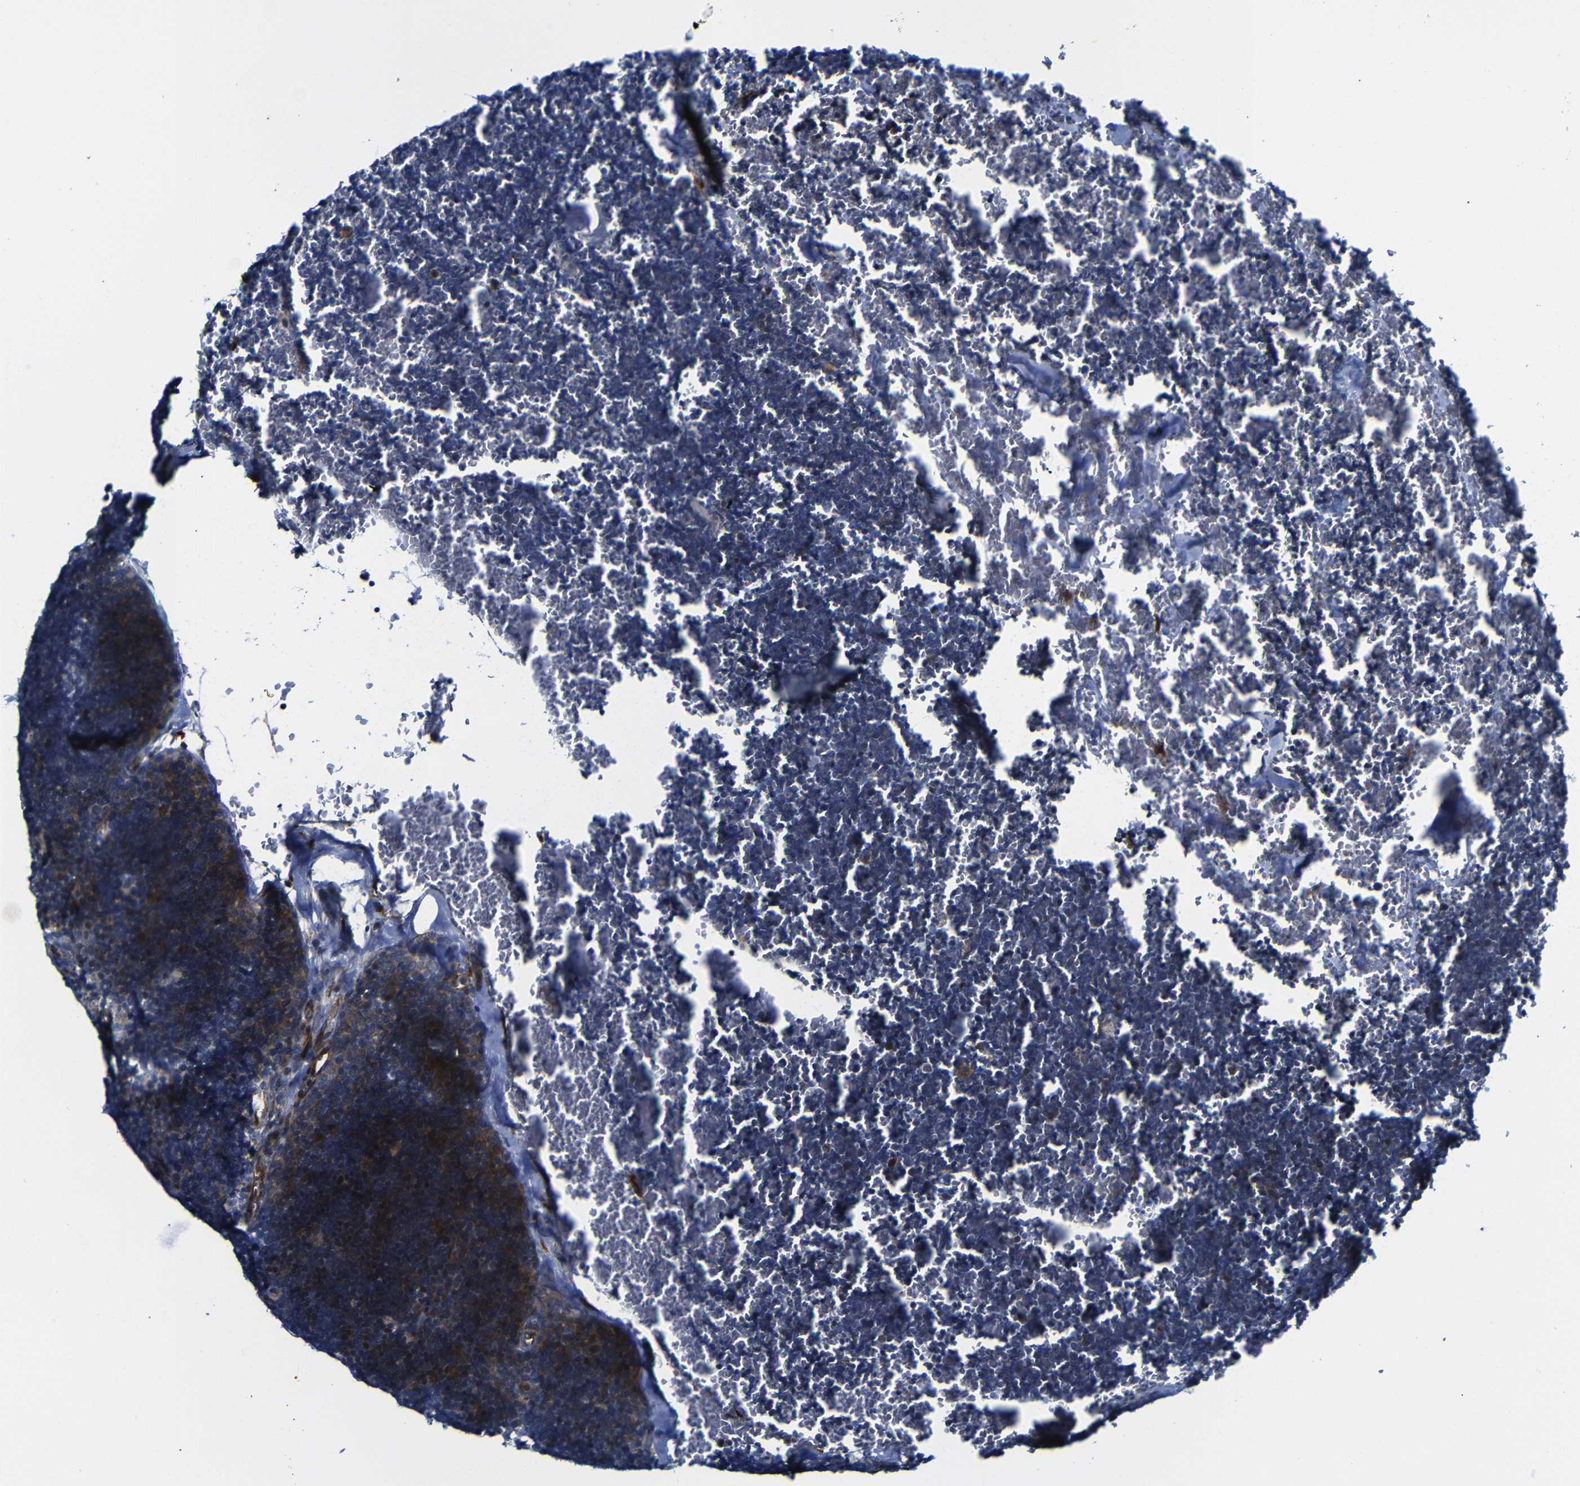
{"staining": {"intensity": "moderate", "quantity": "<25%", "location": "cytoplasmic/membranous,nuclear"}, "tissue": "lymph node", "cell_type": "Germinal center cells", "image_type": "normal", "snomed": [{"axis": "morphology", "description": "Normal tissue, NOS"}, {"axis": "topography", "description": "Lymph node"}], "caption": "IHC photomicrograph of normal lymph node stained for a protein (brown), which reveals low levels of moderate cytoplasmic/membranous,nuclear staining in approximately <25% of germinal center cells.", "gene": "PARP14", "patient": {"sex": "male", "age": 33}}